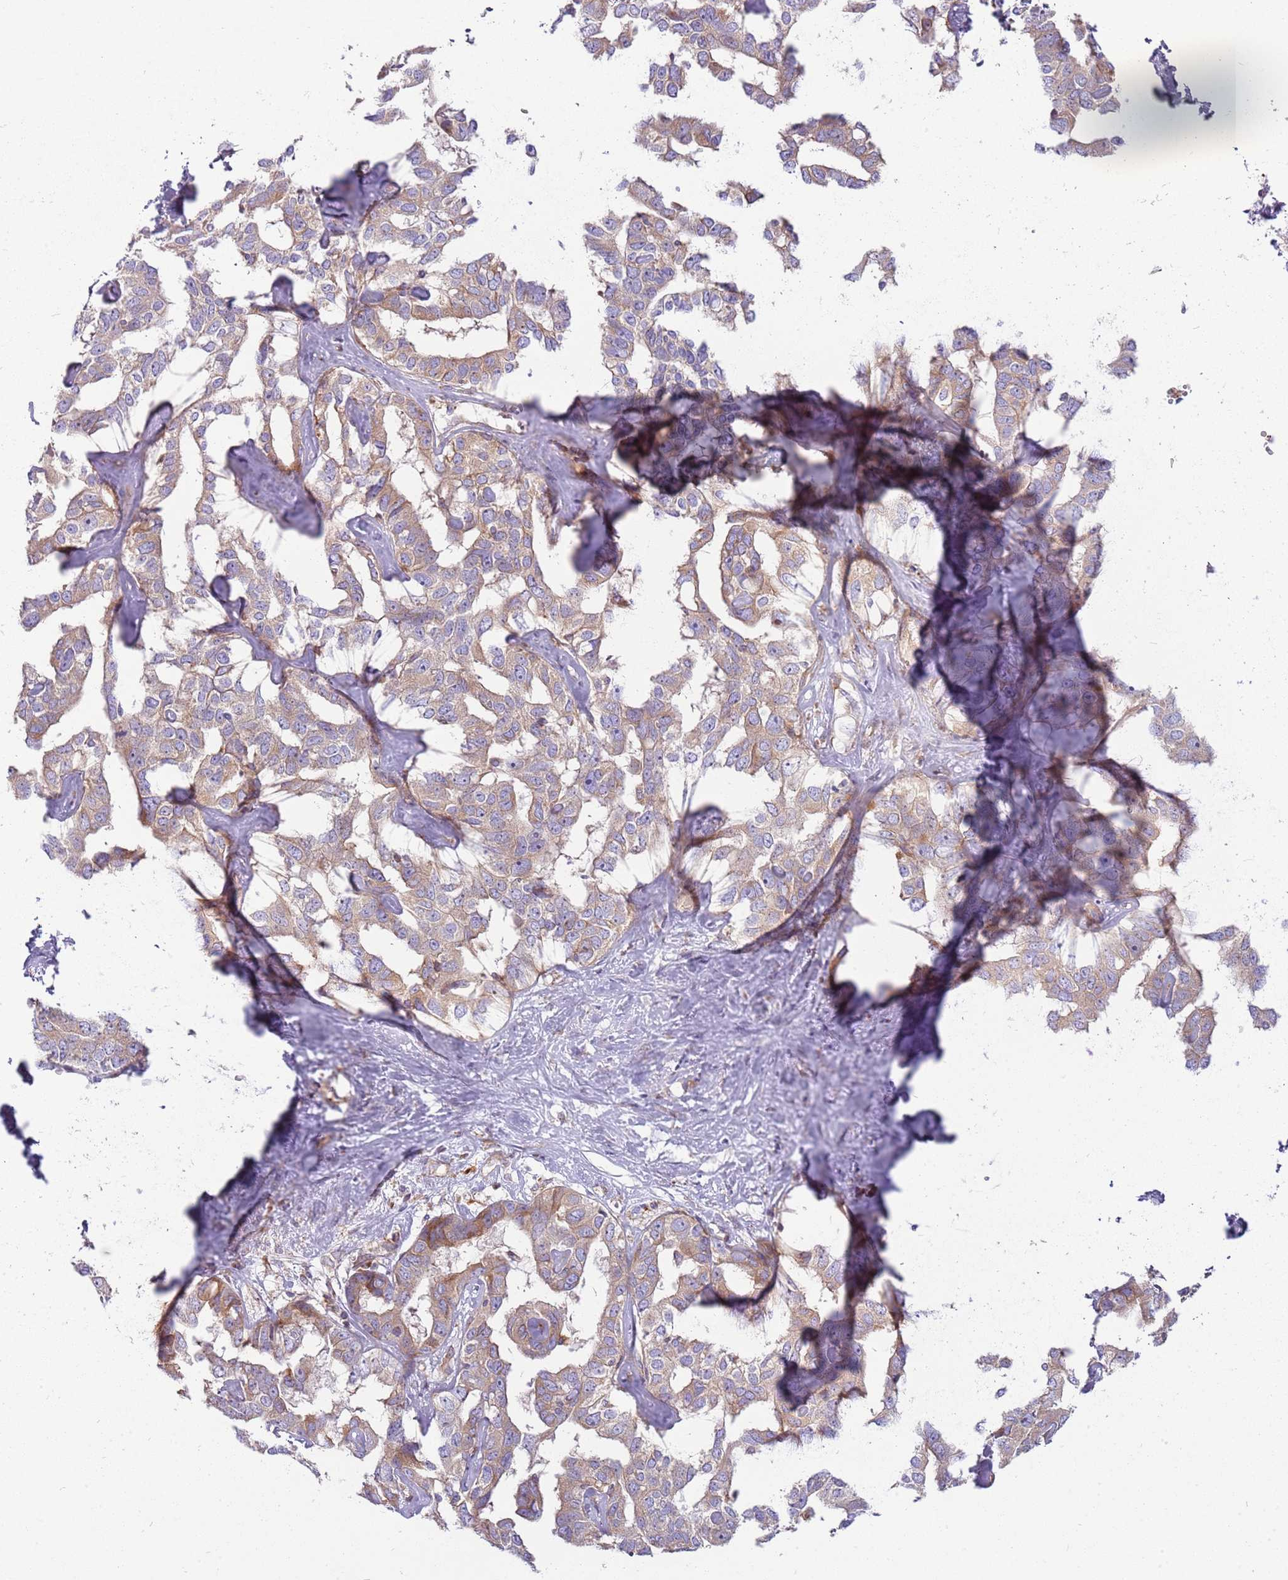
{"staining": {"intensity": "weak", "quantity": "25%-75%", "location": "cytoplasmic/membranous"}, "tissue": "liver cancer", "cell_type": "Tumor cells", "image_type": "cancer", "snomed": [{"axis": "morphology", "description": "Cholangiocarcinoma"}, {"axis": "topography", "description": "Liver"}], "caption": "The photomicrograph demonstrates a brown stain indicating the presence of a protein in the cytoplasmic/membranous of tumor cells in liver cholangiocarcinoma.", "gene": "EMC1", "patient": {"sex": "male", "age": 59}}